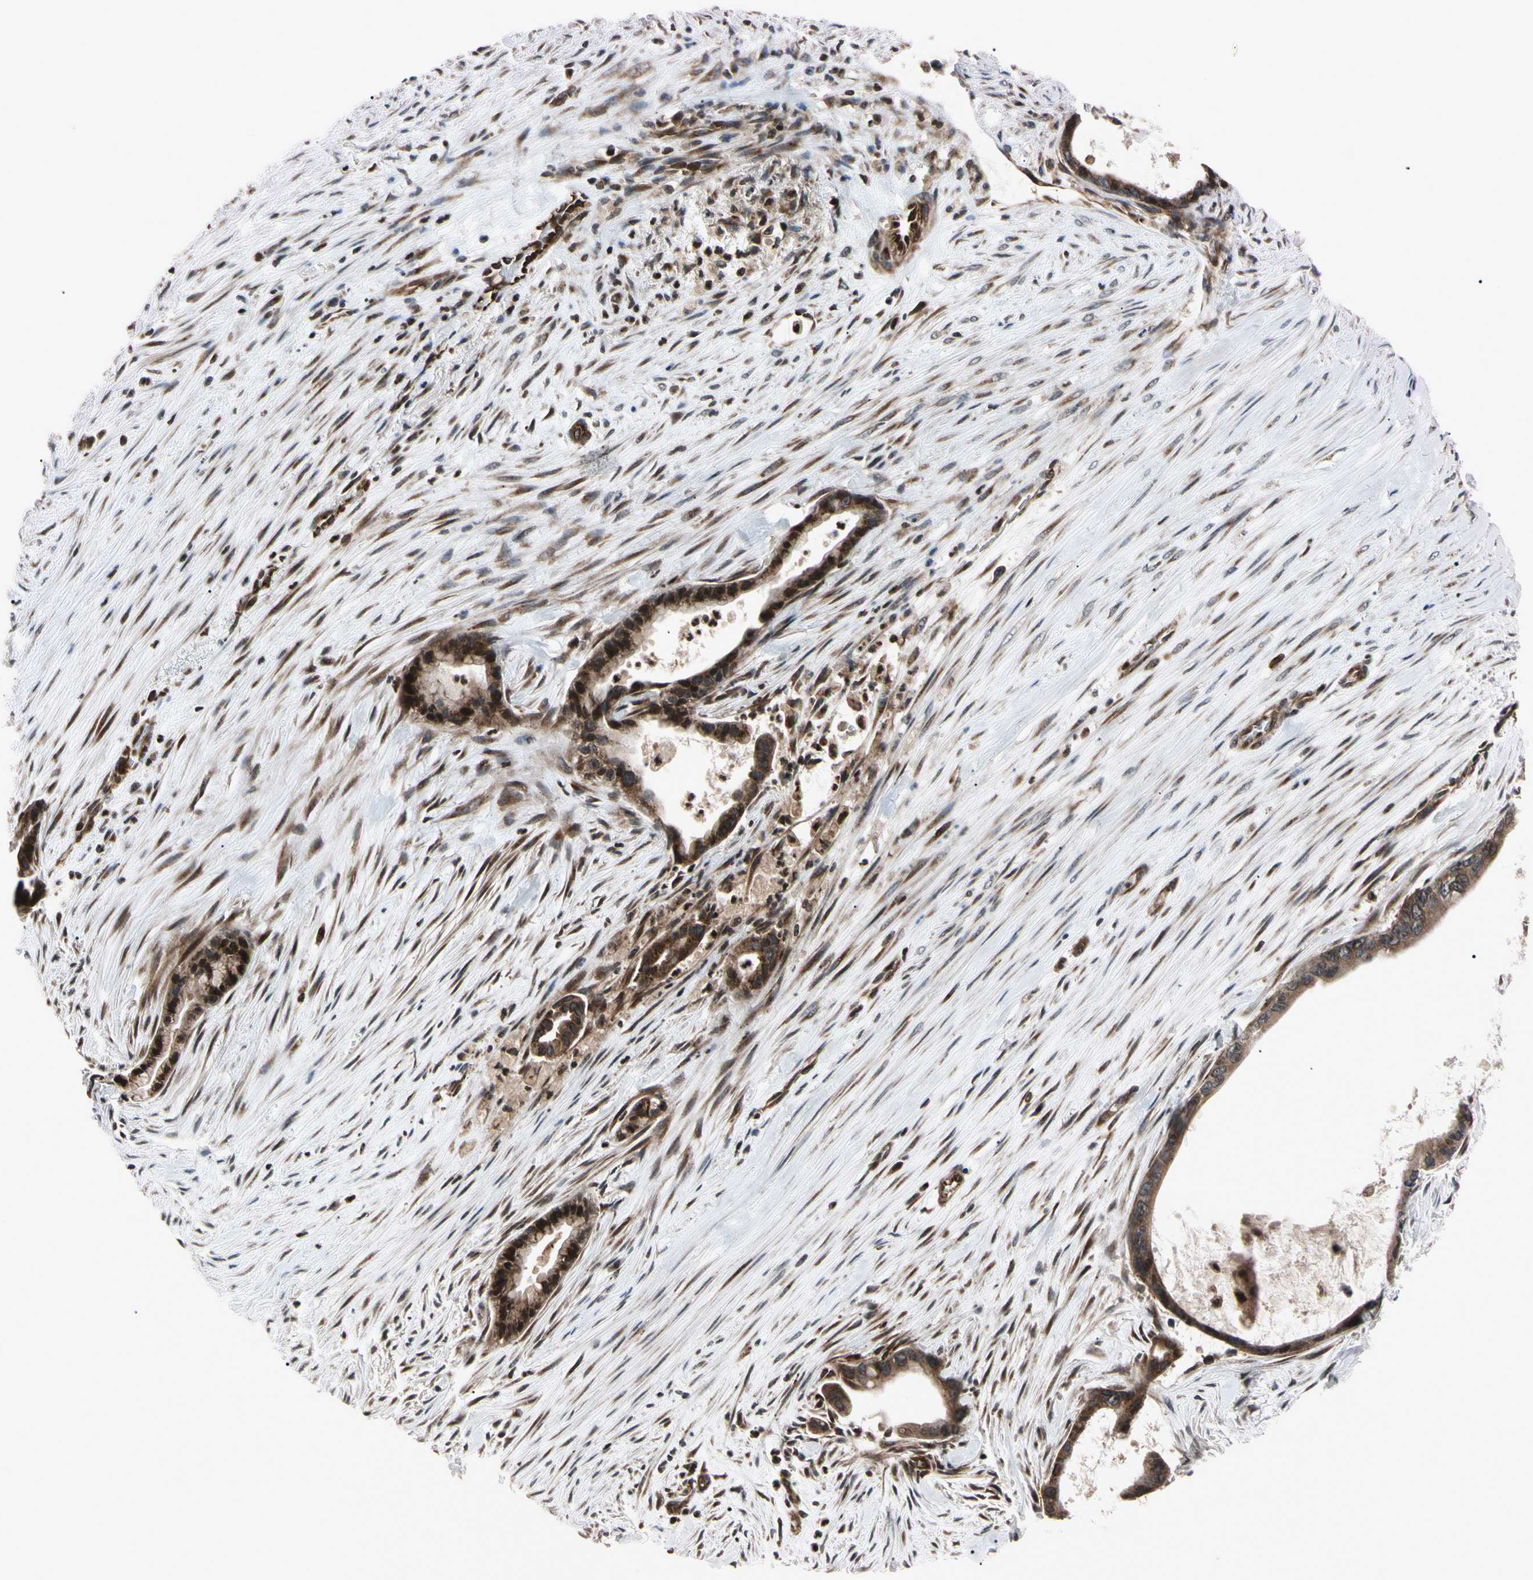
{"staining": {"intensity": "strong", "quantity": ">75%", "location": "cytoplasmic/membranous"}, "tissue": "liver cancer", "cell_type": "Tumor cells", "image_type": "cancer", "snomed": [{"axis": "morphology", "description": "Cholangiocarcinoma"}, {"axis": "topography", "description": "Liver"}], "caption": "Immunohistochemistry histopathology image of liver cancer (cholangiocarcinoma) stained for a protein (brown), which demonstrates high levels of strong cytoplasmic/membranous expression in about >75% of tumor cells.", "gene": "GUCY1B1", "patient": {"sex": "female", "age": 55}}